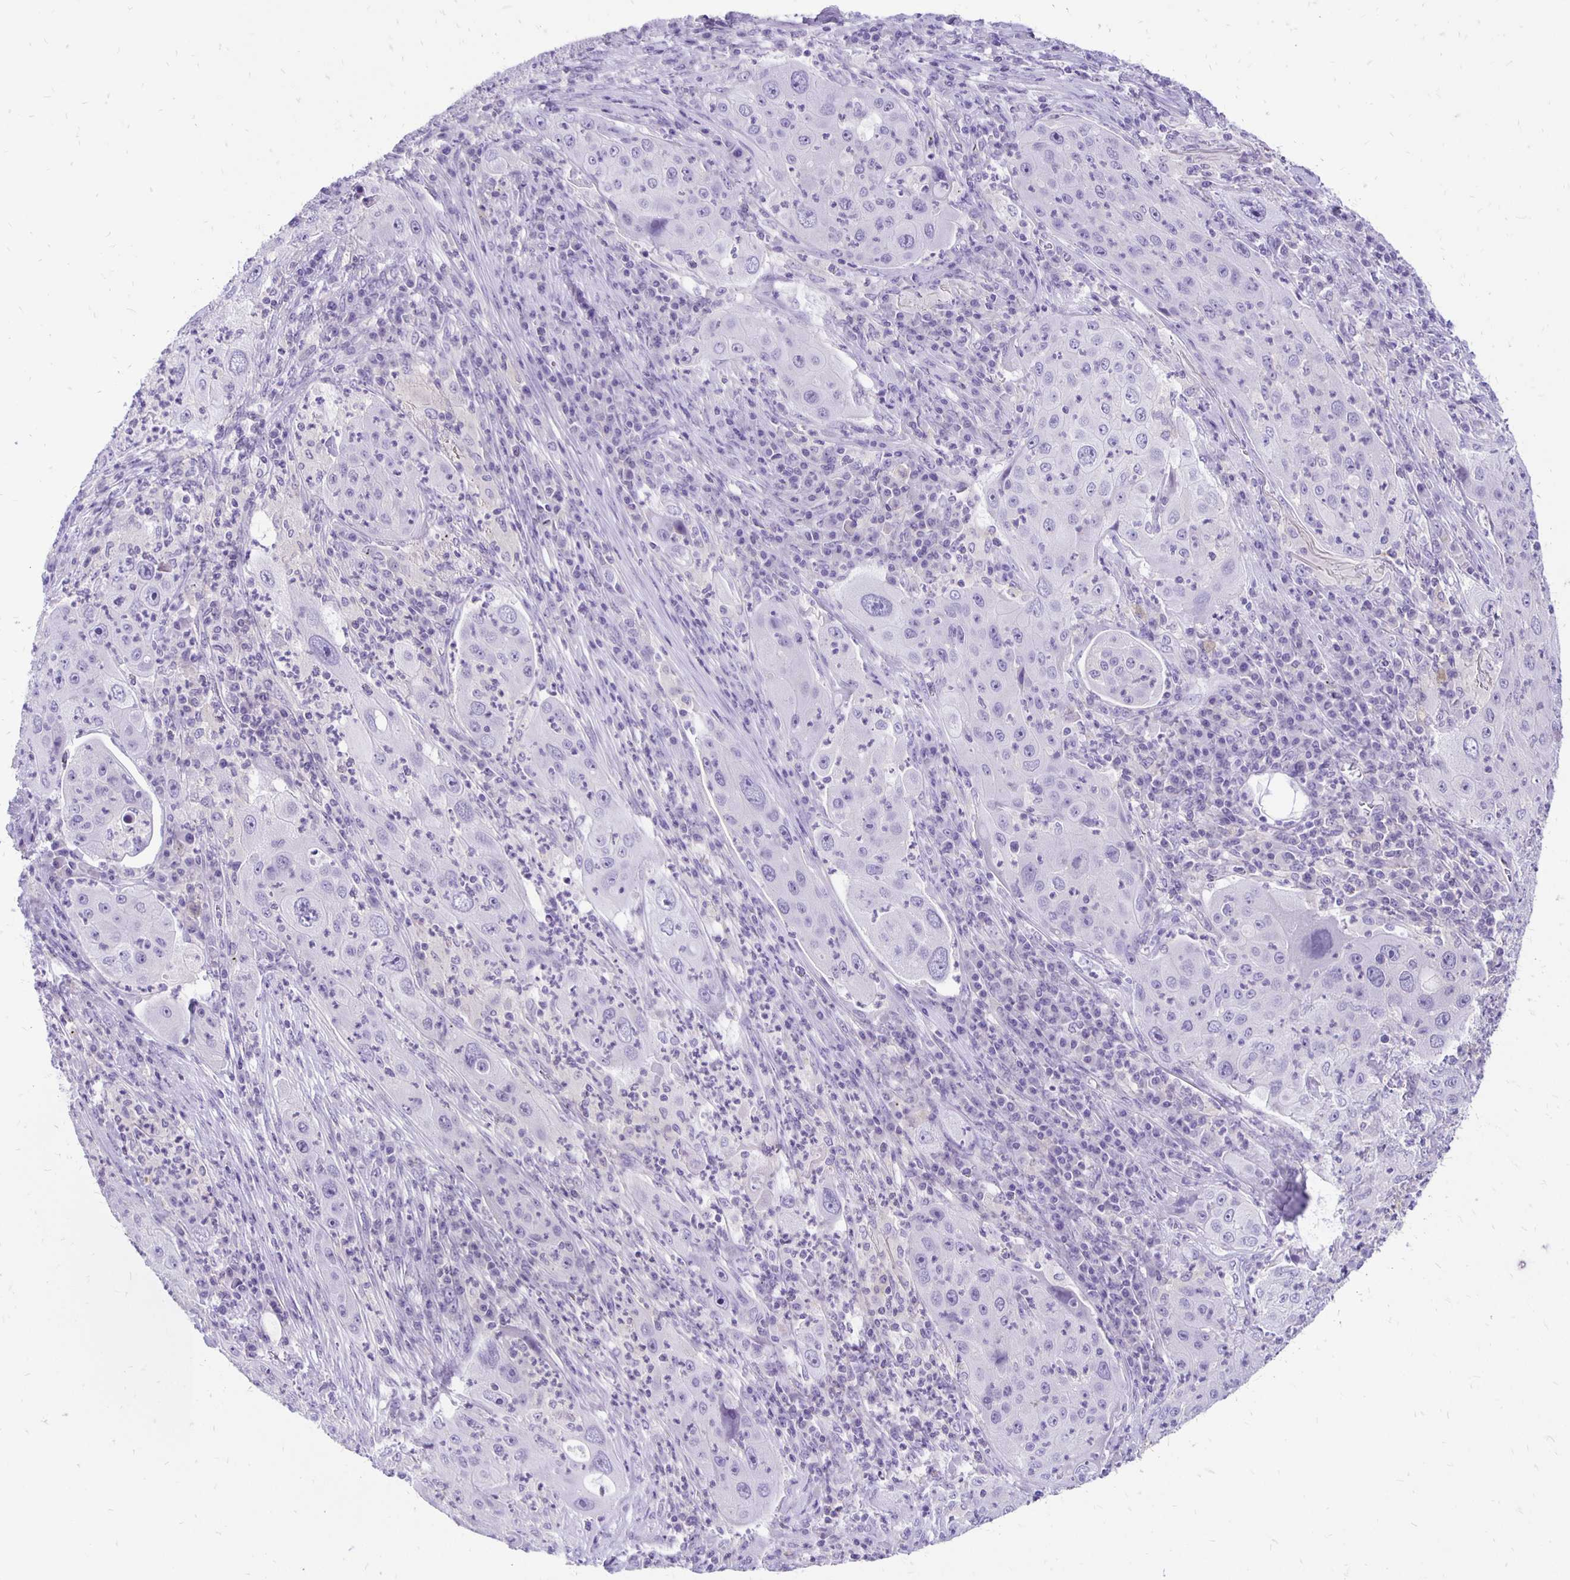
{"staining": {"intensity": "negative", "quantity": "none", "location": "none"}, "tissue": "lung cancer", "cell_type": "Tumor cells", "image_type": "cancer", "snomed": [{"axis": "morphology", "description": "Squamous cell carcinoma, NOS"}, {"axis": "topography", "description": "Lung"}], "caption": "Immunohistochemical staining of squamous cell carcinoma (lung) demonstrates no significant staining in tumor cells.", "gene": "ANKRD45", "patient": {"sex": "female", "age": 59}}